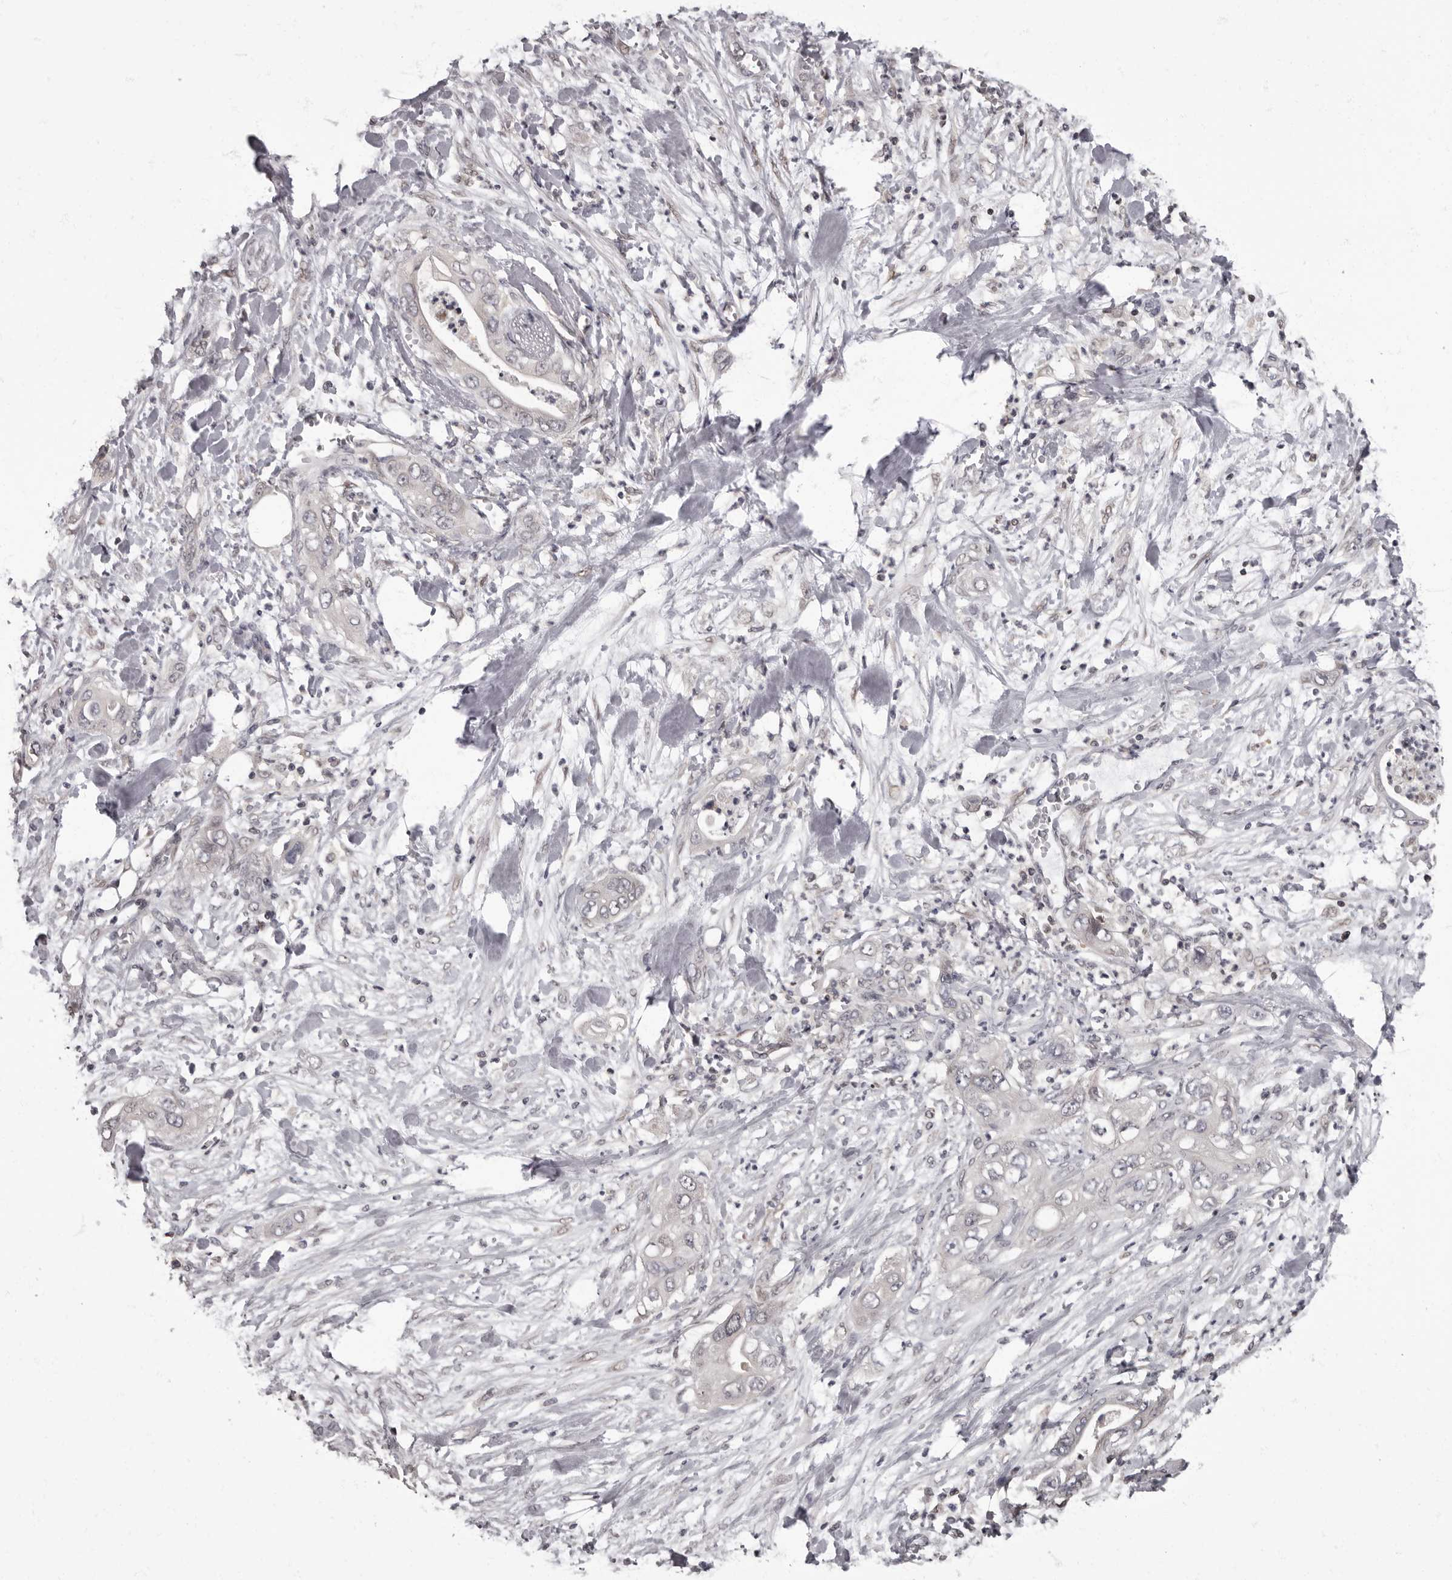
{"staining": {"intensity": "negative", "quantity": "none", "location": "none"}, "tissue": "pancreatic cancer", "cell_type": "Tumor cells", "image_type": "cancer", "snomed": [{"axis": "morphology", "description": "Adenocarcinoma, NOS"}, {"axis": "topography", "description": "Pancreas"}], "caption": "The micrograph exhibits no staining of tumor cells in pancreatic cancer (adenocarcinoma).", "gene": "C1orf50", "patient": {"sex": "female", "age": 78}}